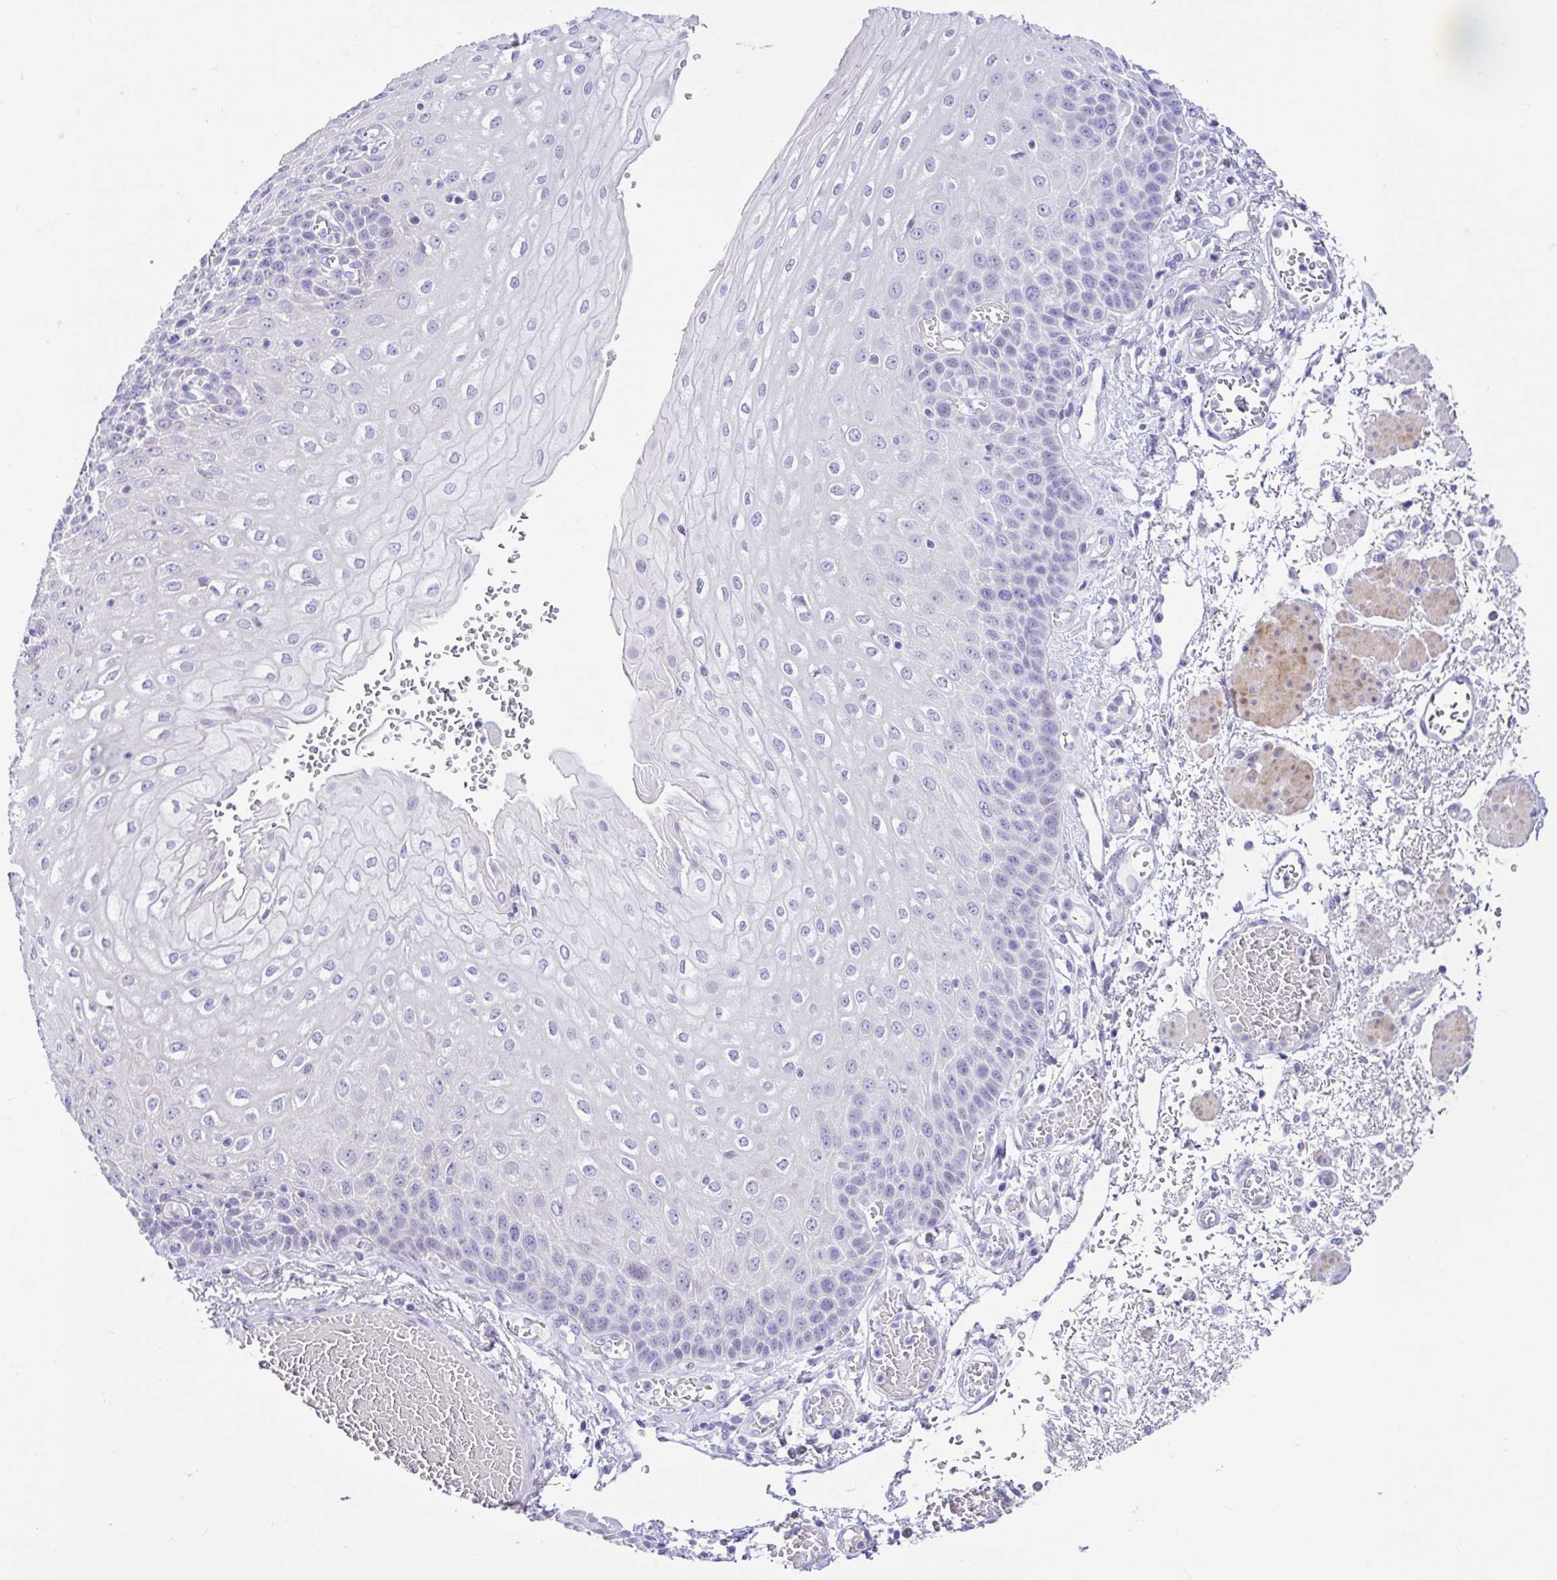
{"staining": {"intensity": "negative", "quantity": "none", "location": "none"}, "tissue": "esophagus", "cell_type": "Squamous epithelial cells", "image_type": "normal", "snomed": [{"axis": "morphology", "description": "Normal tissue, NOS"}, {"axis": "morphology", "description": "Adenocarcinoma, NOS"}, {"axis": "topography", "description": "Esophagus"}], "caption": "The histopathology image shows no significant staining in squamous epithelial cells of esophagus.", "gene": "NHLH2", "patient": {"sex": "male", "age": 81}}